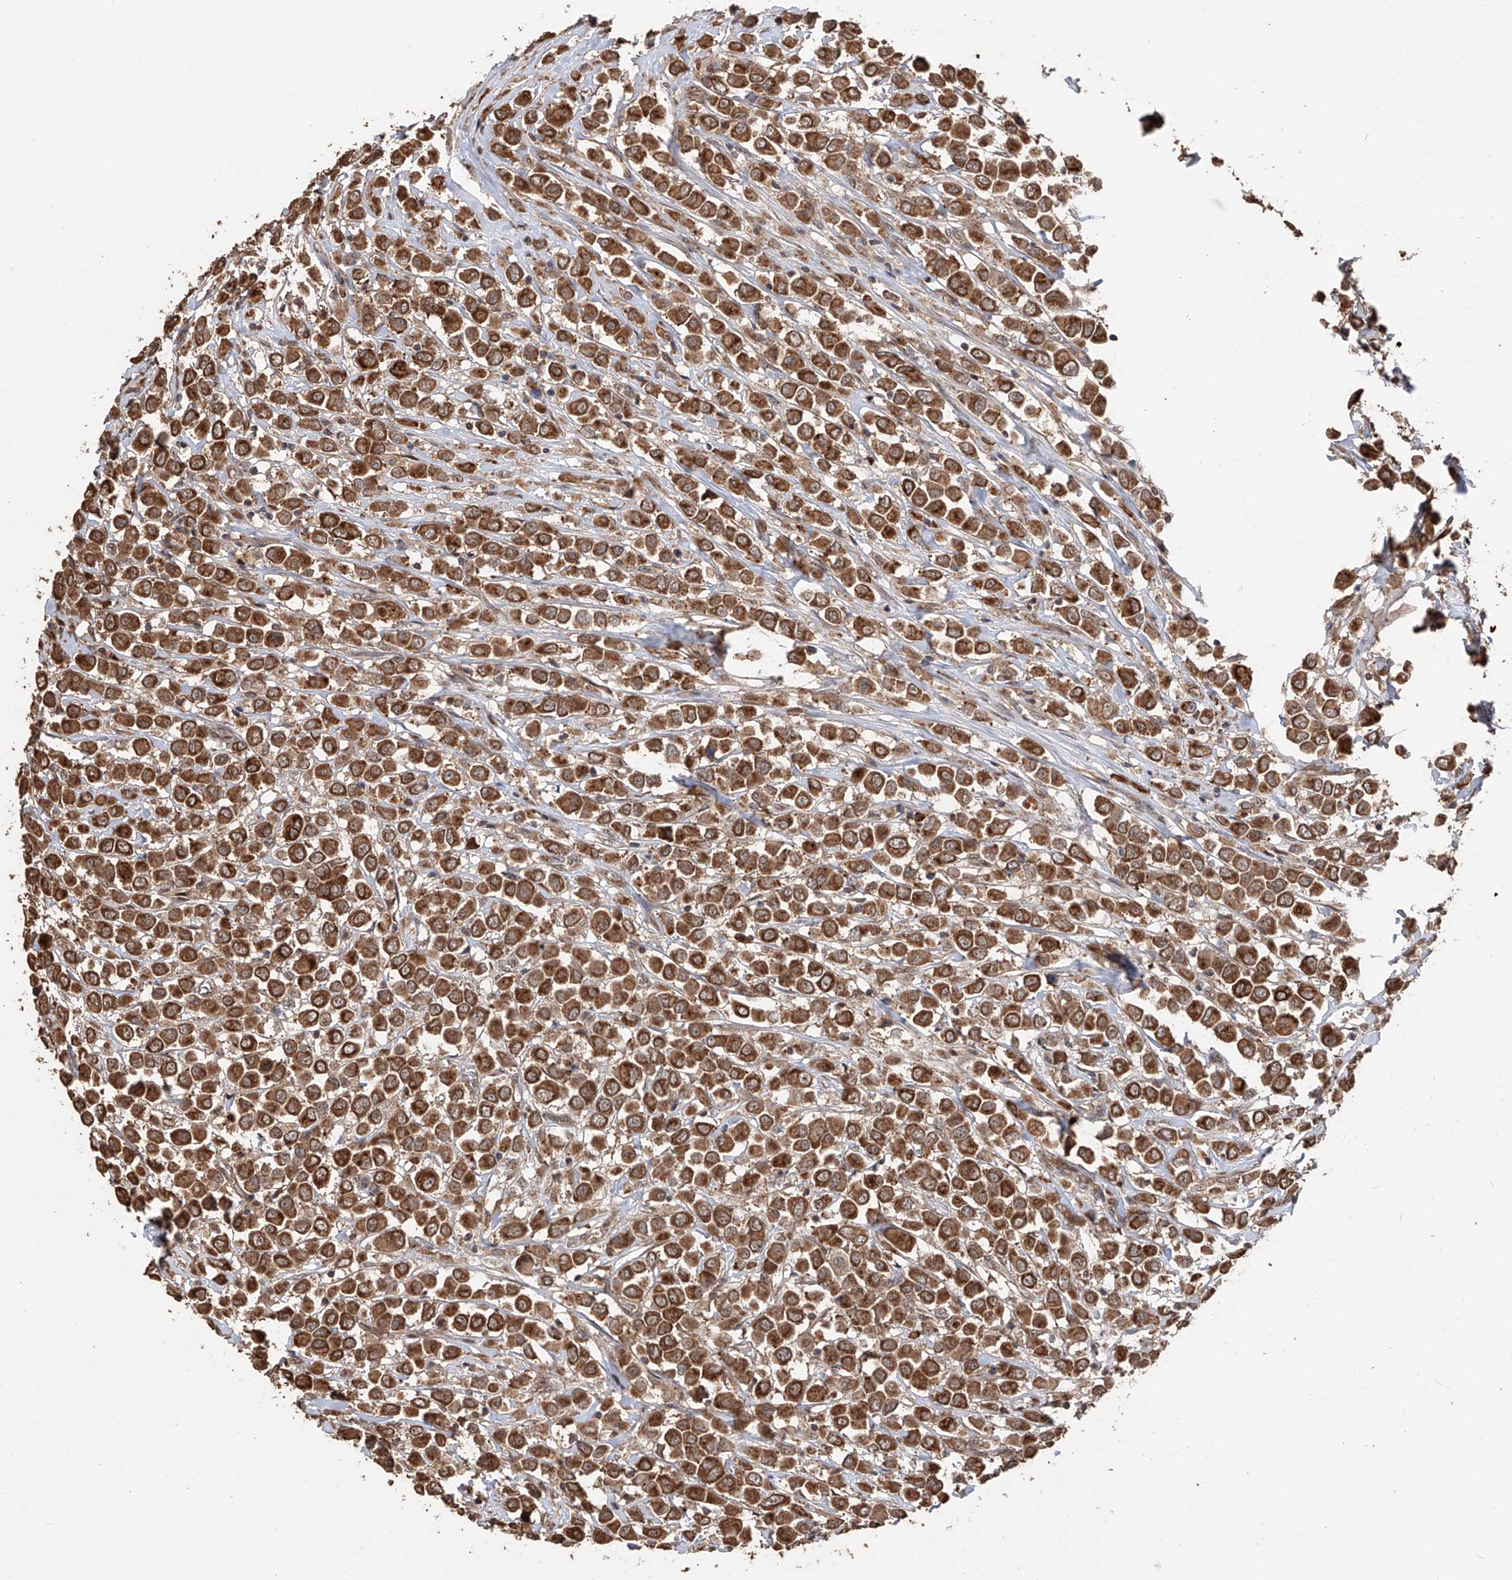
{"staining": {"intensity": "moderate", "quantity": ">75%", "location": "cytoplasmic/membranous"}, "tissue": "breast cancer", "cell_type": "Tumor cells", "image_type": "cancer", "snomed": [{"axis": "morphology", "description": "Duct carcinoma"}, {"axis": "topography", "description": "Breast"}], "caption": "Immunohistochemistry (IHC) micrograph of human breast invasive ductal carcinoma stained for a protein (brown), which shows medium levels of moderate cytoplasmic/membranous expression in about >75% of tumor cells.", "gene": "FAM135A", "patient": {"sex": "female", "age": 61}}